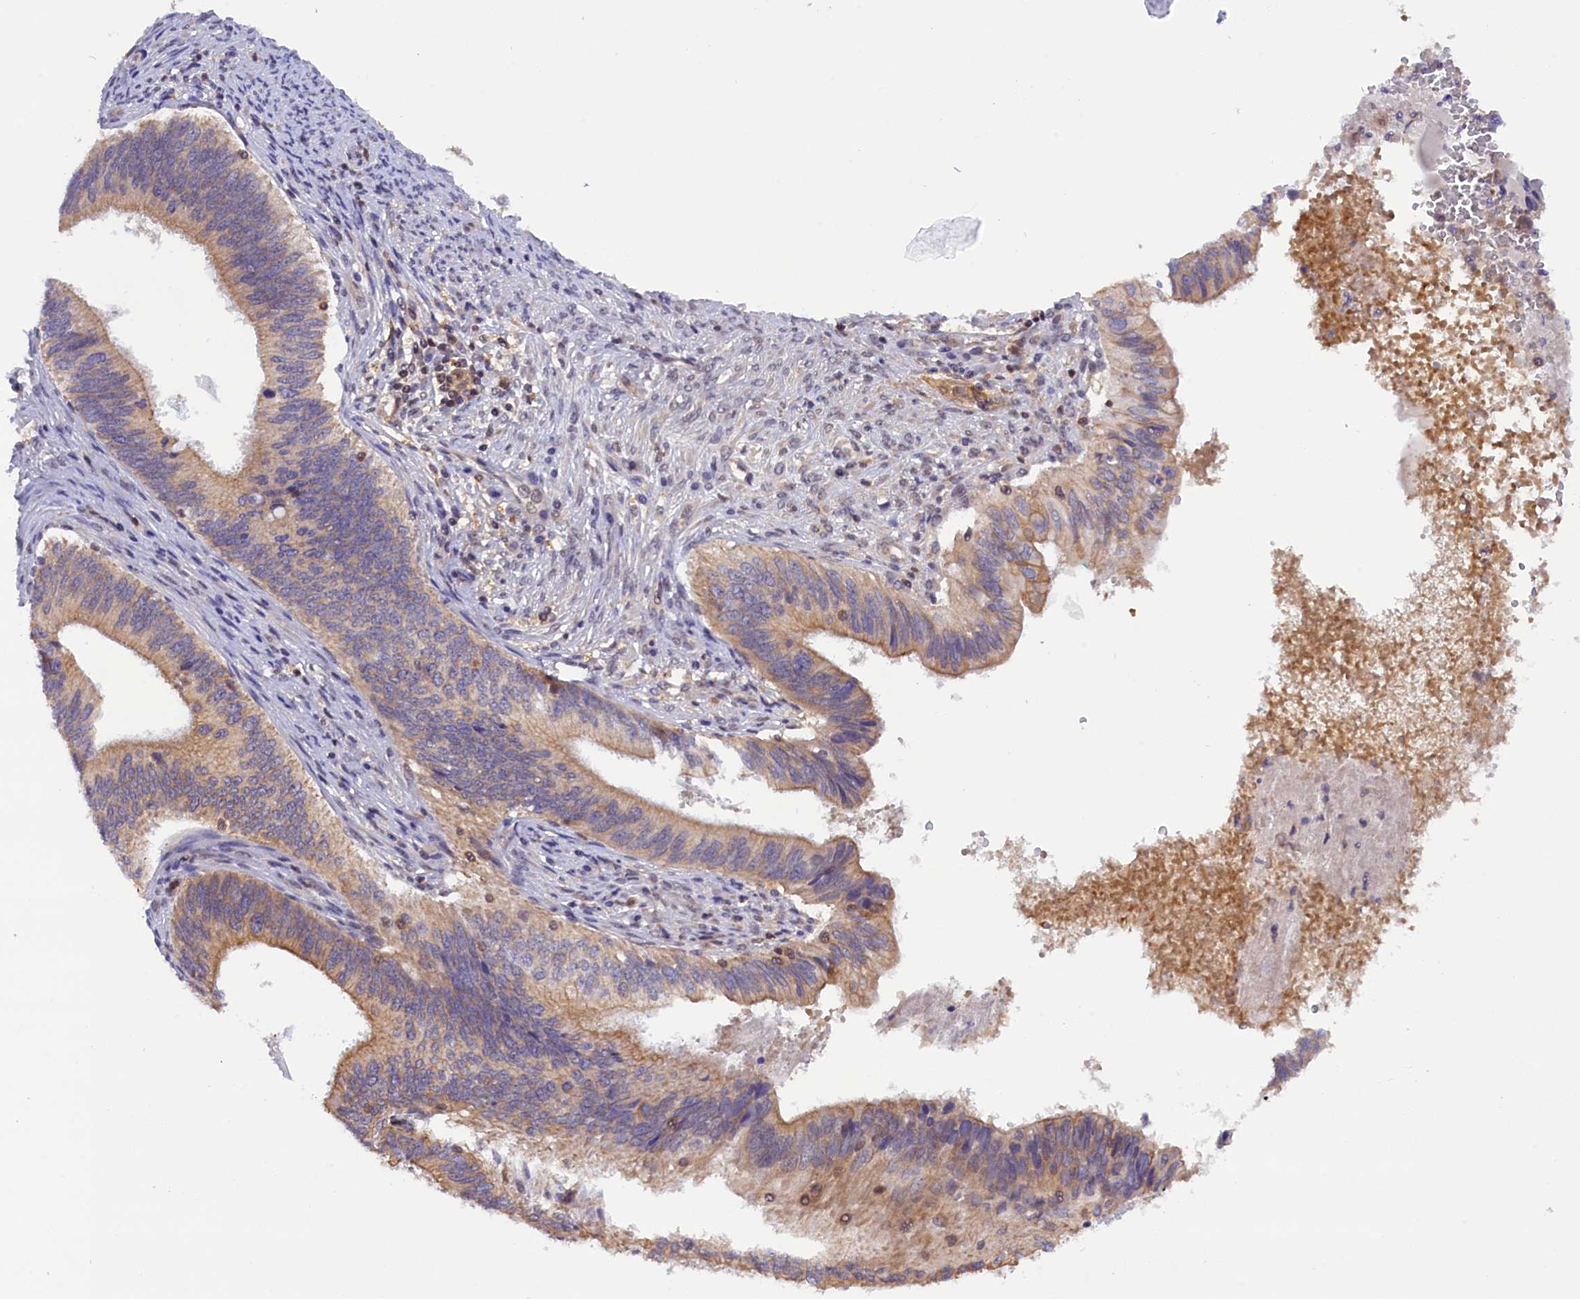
{"staining": {"intensity": "moderate", "quantity": ">75%", "location": "cytoplasmic/membranous"}, "tissue": "cervical cancer", "cell_type": "Tumor cells", "image_type": "cancer", "snomed": [{"axis": "morphology", "description": "Adenocarcinoma, NOS"}, {"axis": "topography", "description": "Cervix"}], "caption": "Cervical cancer (adenocarcinoma) stained with a brown dye reveals moderate cytoplasmic/membranous positive staining in about >75% of tumor cells.", "gene": "TBCB", "patient": {"sex": "female", "age": 42}}